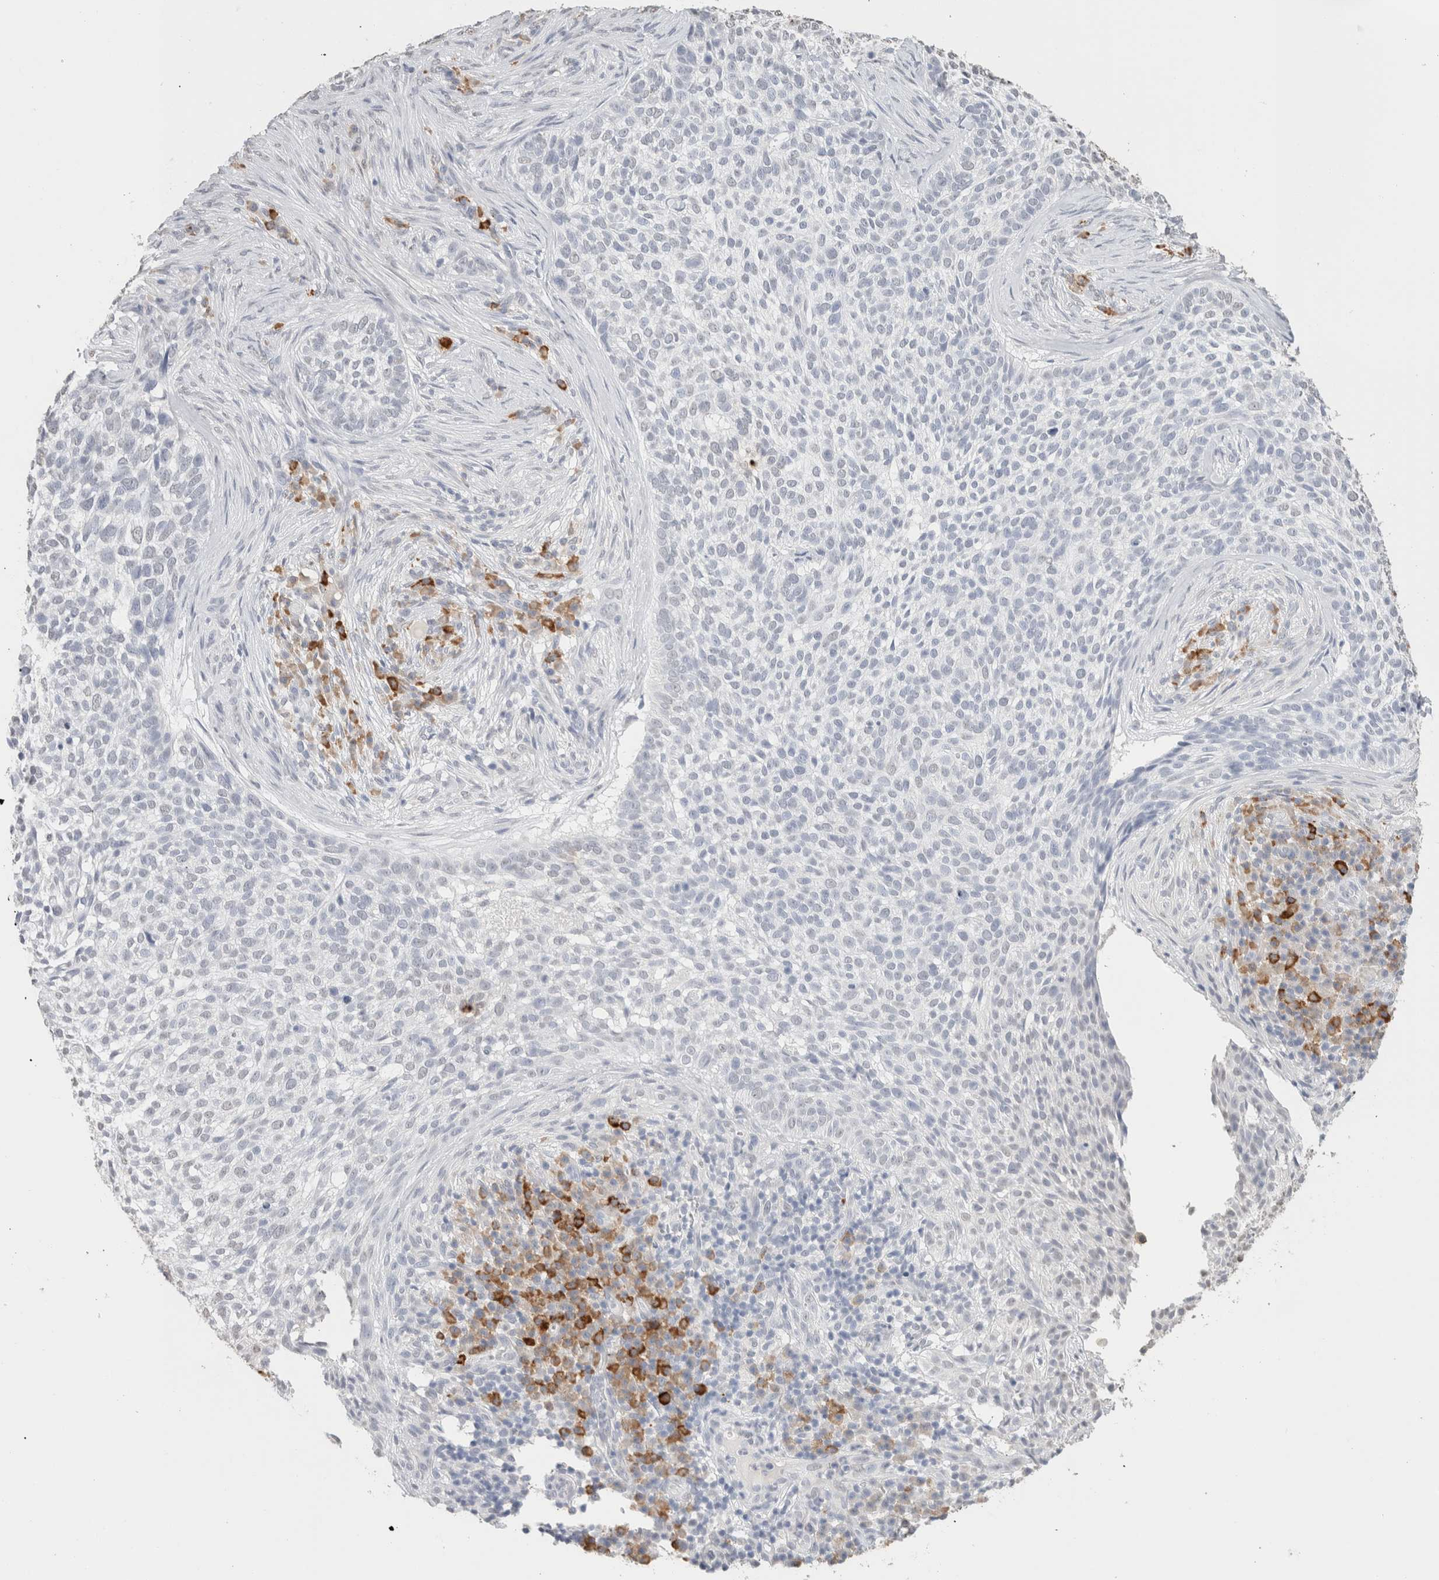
{"staining": {"intensity": "negative", "quantity": "none", "location": "none"}, "tissue": "skin cancer", "cell_type": "Tumor cells", "image_type": "cancer", "snomed": [{"axis": "morphology", "description": "Basal cell carcinoma"}, {"axis": "topography", "description": "Skin"}], "caption": "This is an IHC image of human basal cell carcinoma (skin). There is no positivity in tumor cells.", "gene": "CD80", "patient": {"sex": "female", "age": 64}}